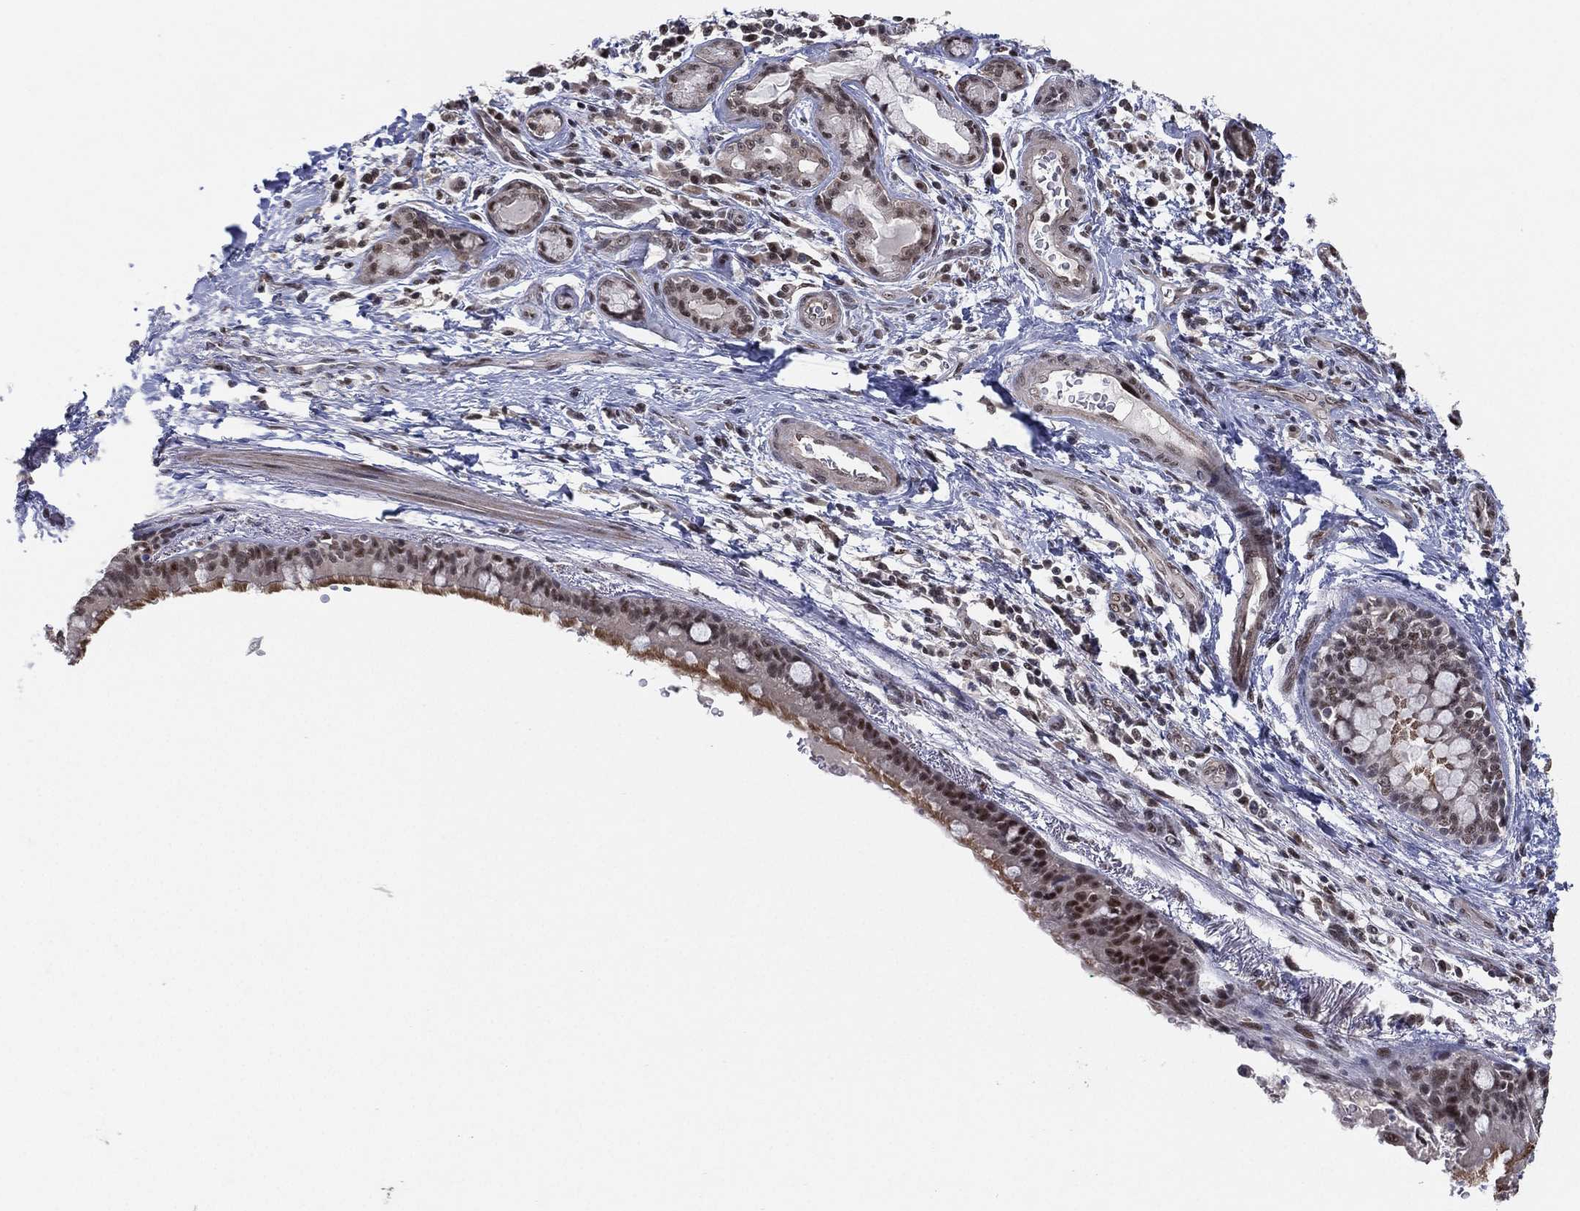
{"staining": {"intensity": "moderate", "quantity": ">75%", "location": "cytoplasmic/membranous,nuclear"}, "tissue": "bronchus", "cell_type": "Respiratory epithelial cells", "image_type": "normal", "snomed": [{"axis": "morphology", "description": "Normal tissue, NOS"}, {"axis": "morphology", "description": "Squamous cell carcinoma, NOS"}, {"axis": "topography", "description": "Bronchus"}, {"axis": "topography", "description": "Lung"}], "caption": "Moderate cytoplasmic/membranous,nuclear staining for a protein is present in about >75% of respiratory epithelial cells of unremarkable bronchus using IHC.", "gene": "DGCR8", "patient": {"sex": "male", "age": 69}}